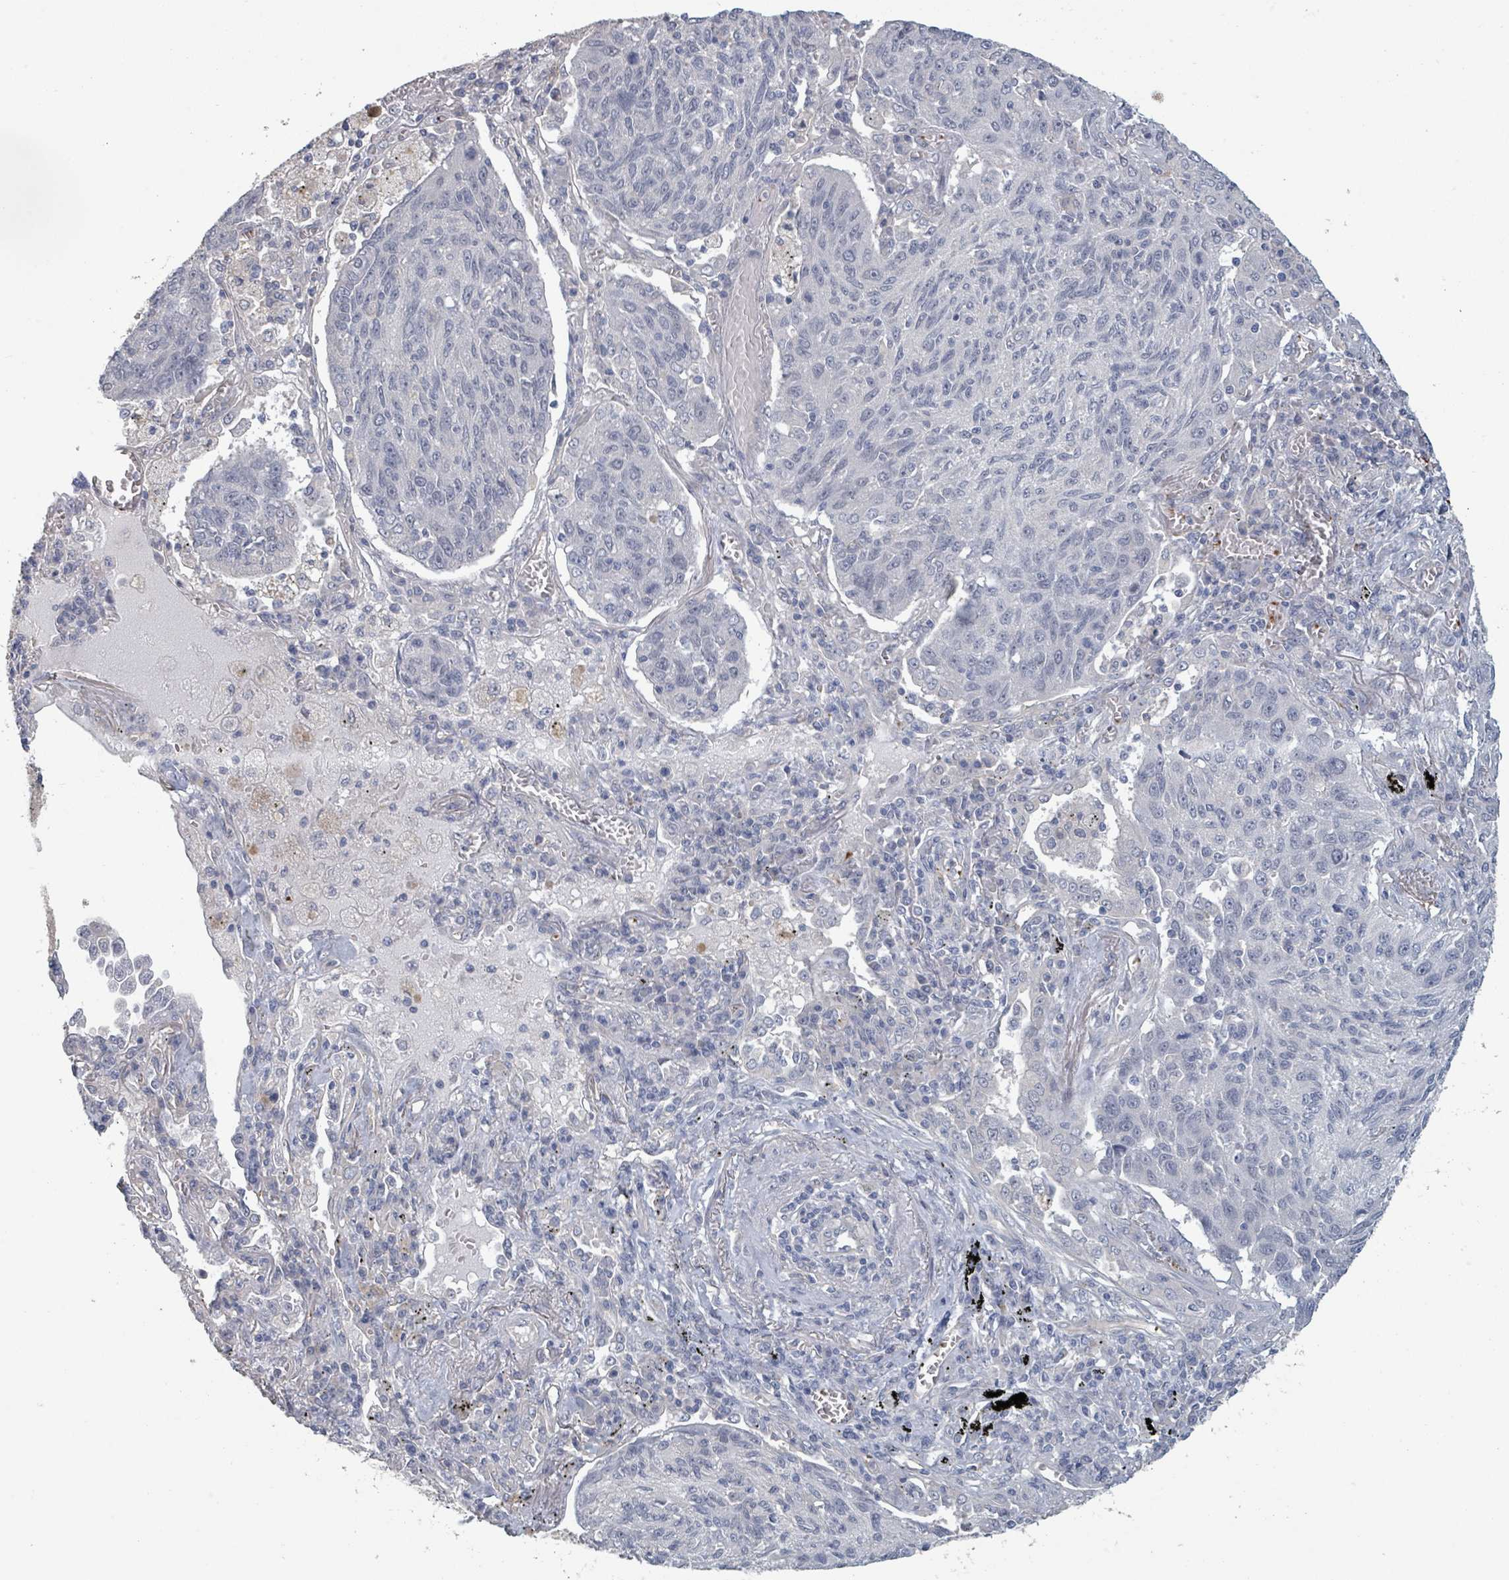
{"staining": {"intensity": "negative", "quantity": "none", "location": "none"}, "tissue": "lung cancer", "cell_type": "Tumor cells", "image_type": "cancer", "snomed": [{"axis": "morphology", "description": "Squamous cell carcinoma, NOS"}, {"axis": "topography", "description": "Lung"}], "caption": "There is no significant staining in tumor cells of lung cancer. (DAB IHC visualized using brightfield microscopy, high magnification).", "gene": "PLAUR", "patient": {"sex": "female", "age": 66}}